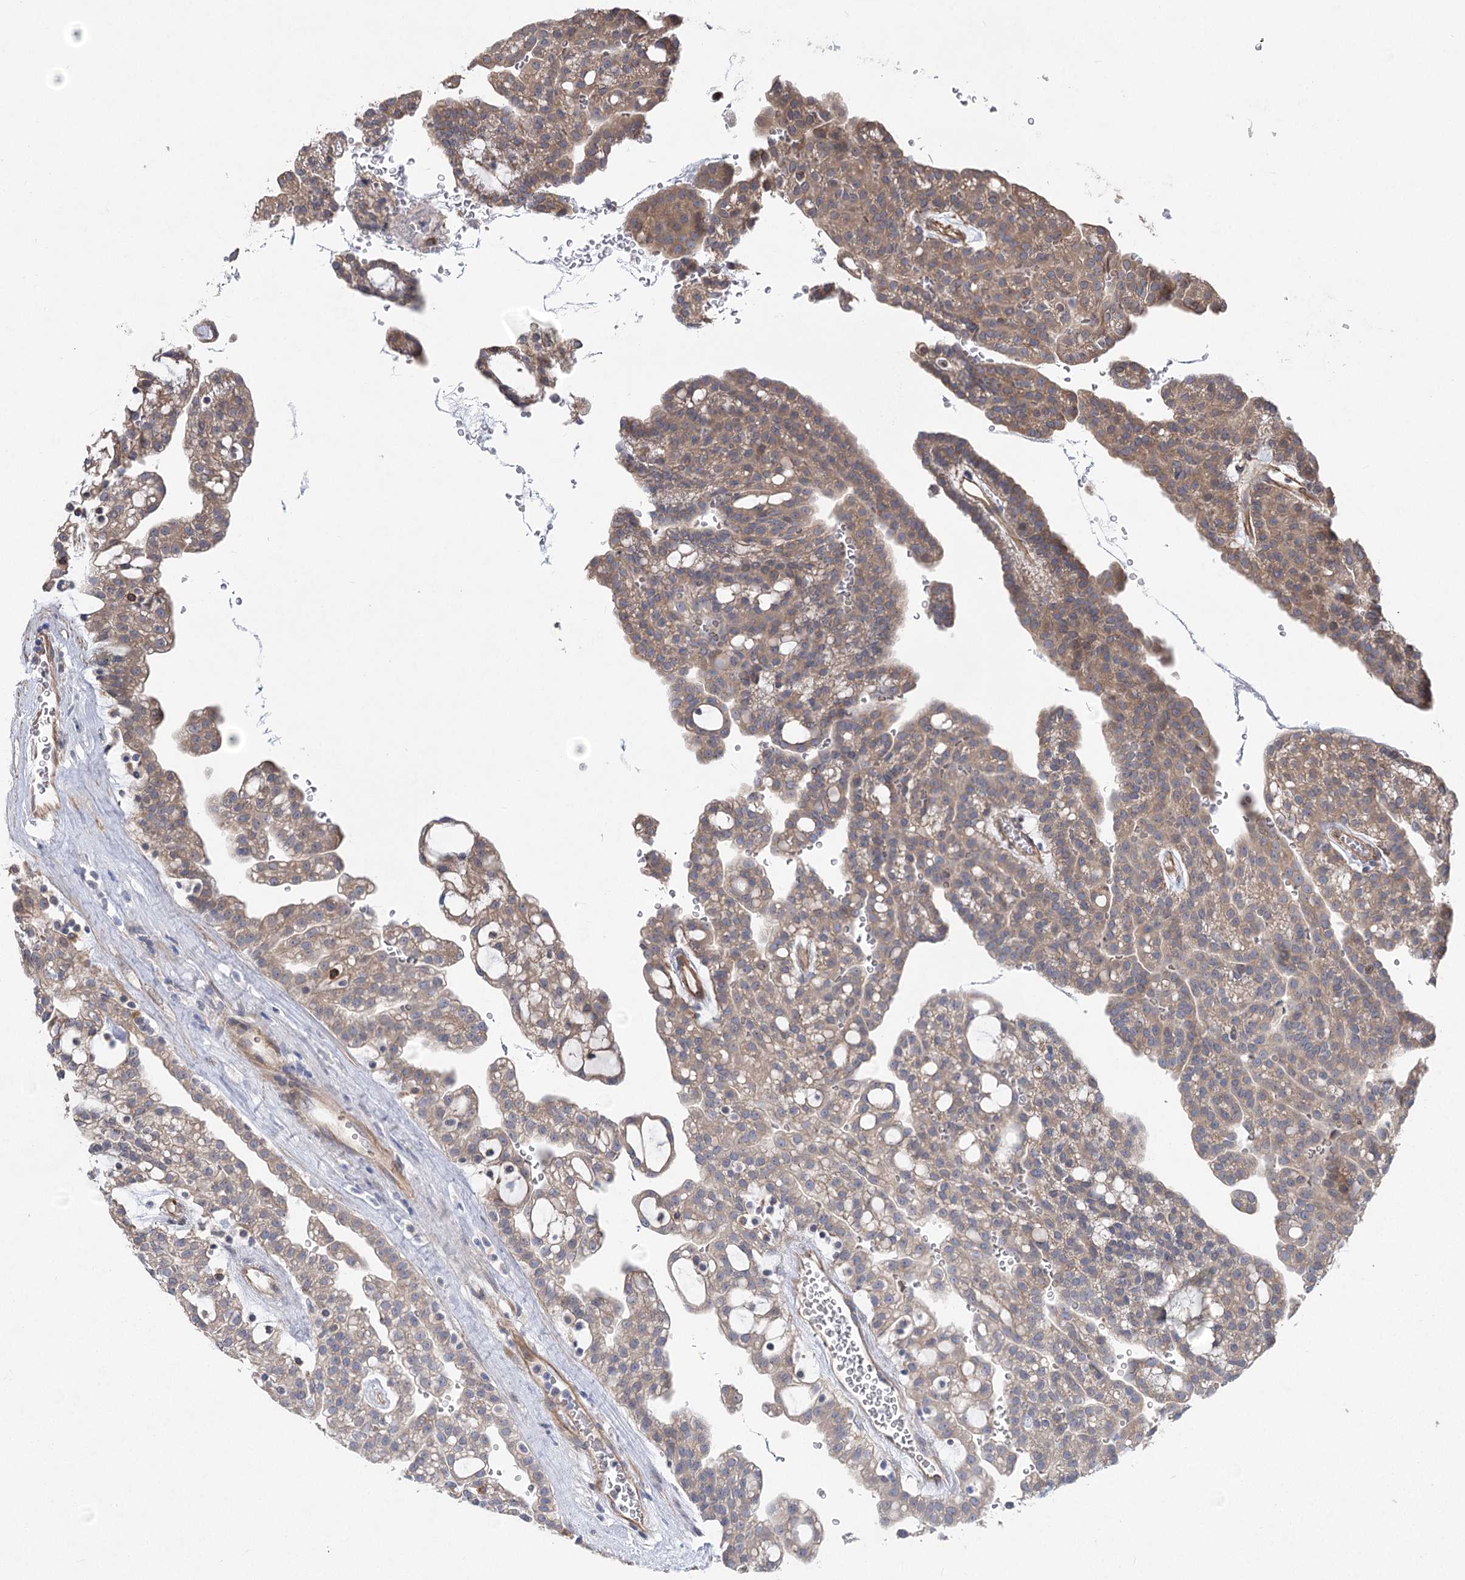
{"staining": {"intensity": "moderate", "quantity": ">75%", "location": "cytoplasmic/membranous"}, "tissue": "renal cancer", "cell_type": "Tumor cells", "image_type": "cancer", "snomed": [{"axis": "morphology", "description": "Adenocarcinoma, NOS"}, {"axis": "topography", "description": "Kidney"}], "caption": "Immunohistochemistry (IHC) staining of adenocarcinoma (renal), which demonstrates medium levels of moderate cytoplasmic/membranous staining in approximately >75% of tumor cells indicating moderate cytoplasmic/membranous protein expression. The staining was performed using DAB (brown) for protein detection and nuclei were counterstained in hematoxylin (blue).", "gene": "RWDD4", "patient": {"sex": "male", "age": 63}}